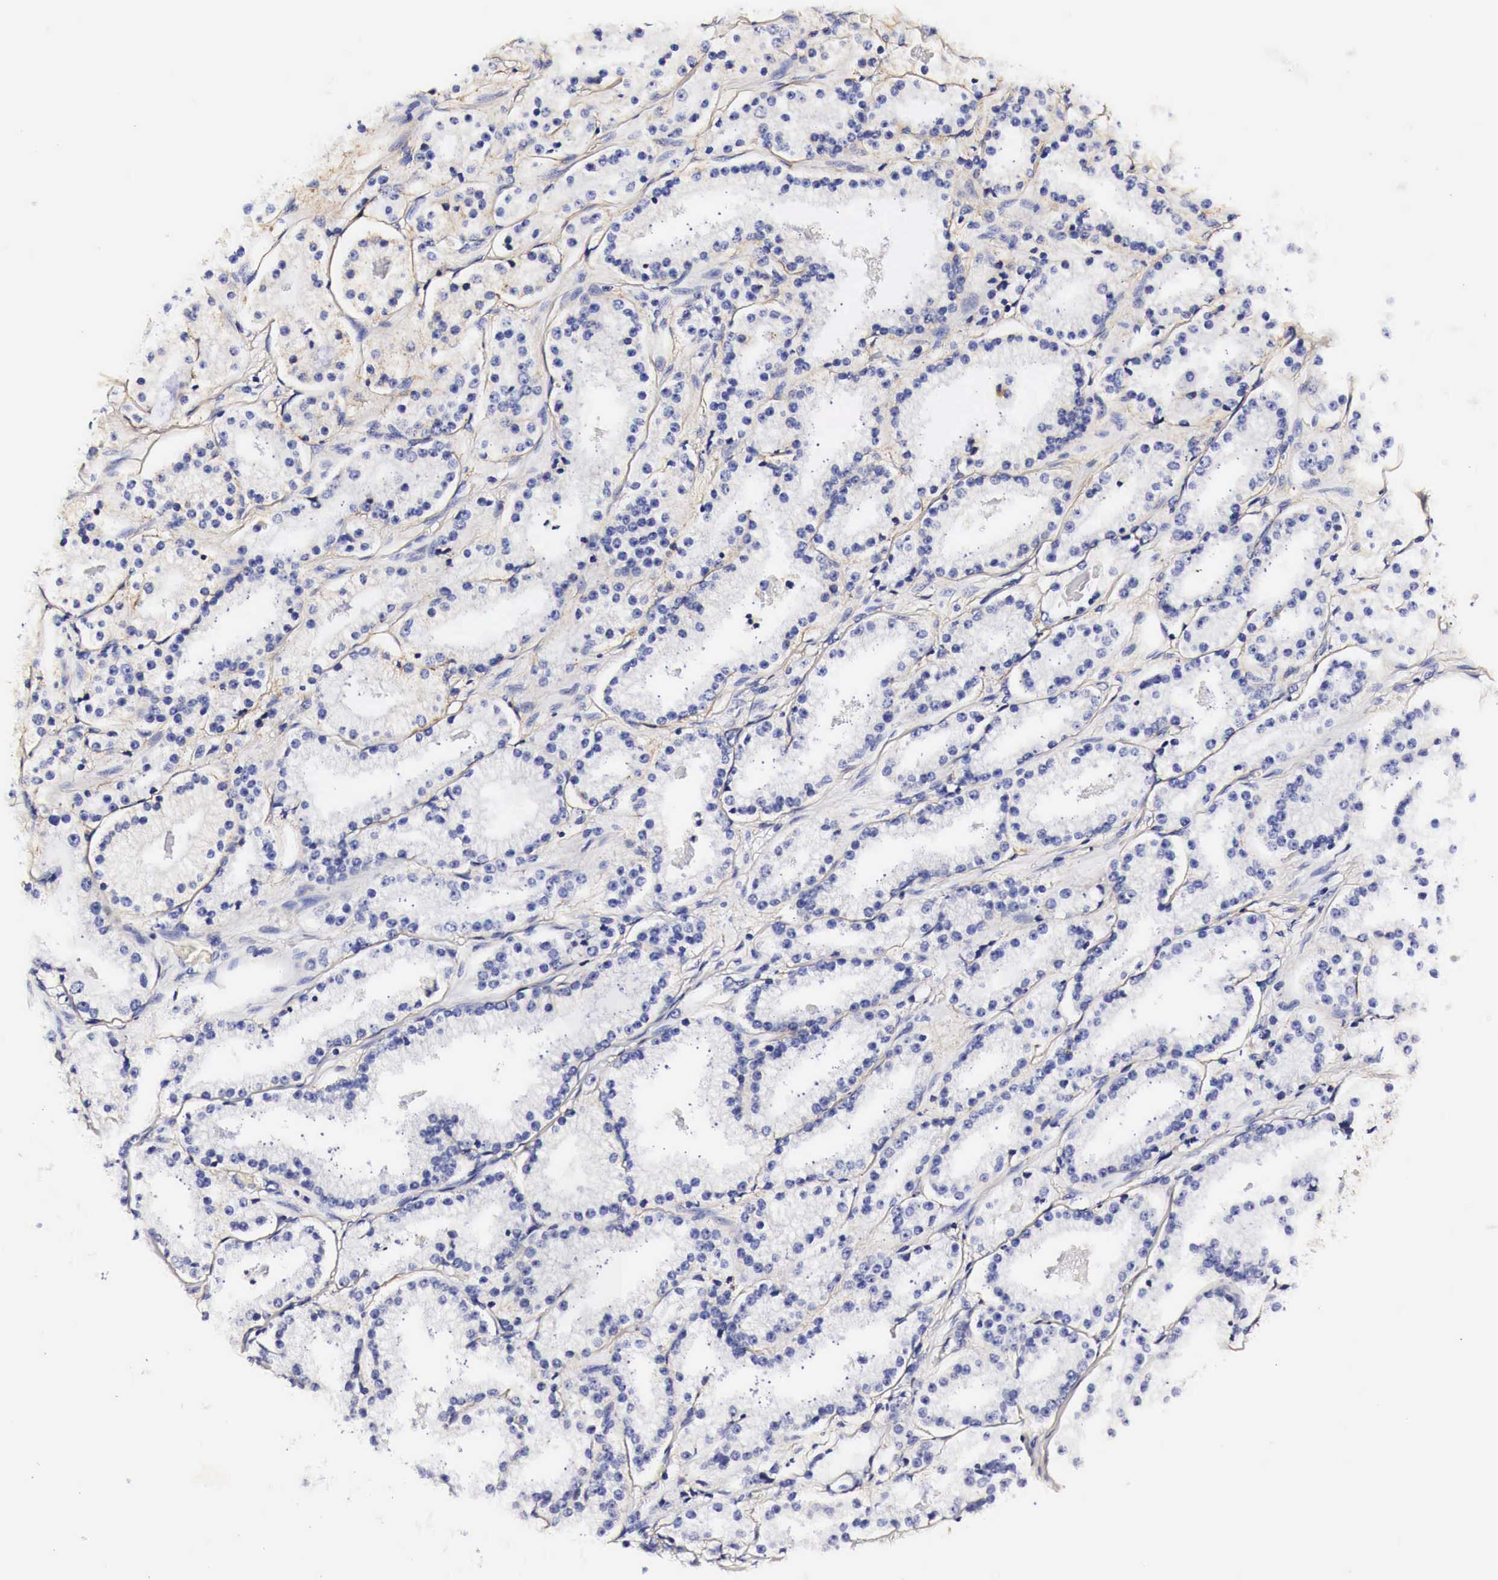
{"staining": {"intensity": "weak", "quantity": "25%-75%", "location": "cytoplasmic/membranous"}, "tissue": "prostate cancer", "cell_type": "Tumor cells", "image_type": "cancer", "snomed": [{"axis": "morphology", "description": "Adenocarcinoma, Medium grade"}, {"axis": "topography", "description": "Prostate"}], "caption": "A brown stain labels weak cytoplasmic/membranous positivity of a protein in prostate cancer (adenocarcinoma (medium-grade)) tumor cells. The protein of interest is stained brown, and the nuclei are stained in blue (DAB (3,3'-diaminobenzidine) IHC with brightfield microscopy, high magnification).", "gene": "EGFR", "patient": {"sex": "male", "age": 73}}